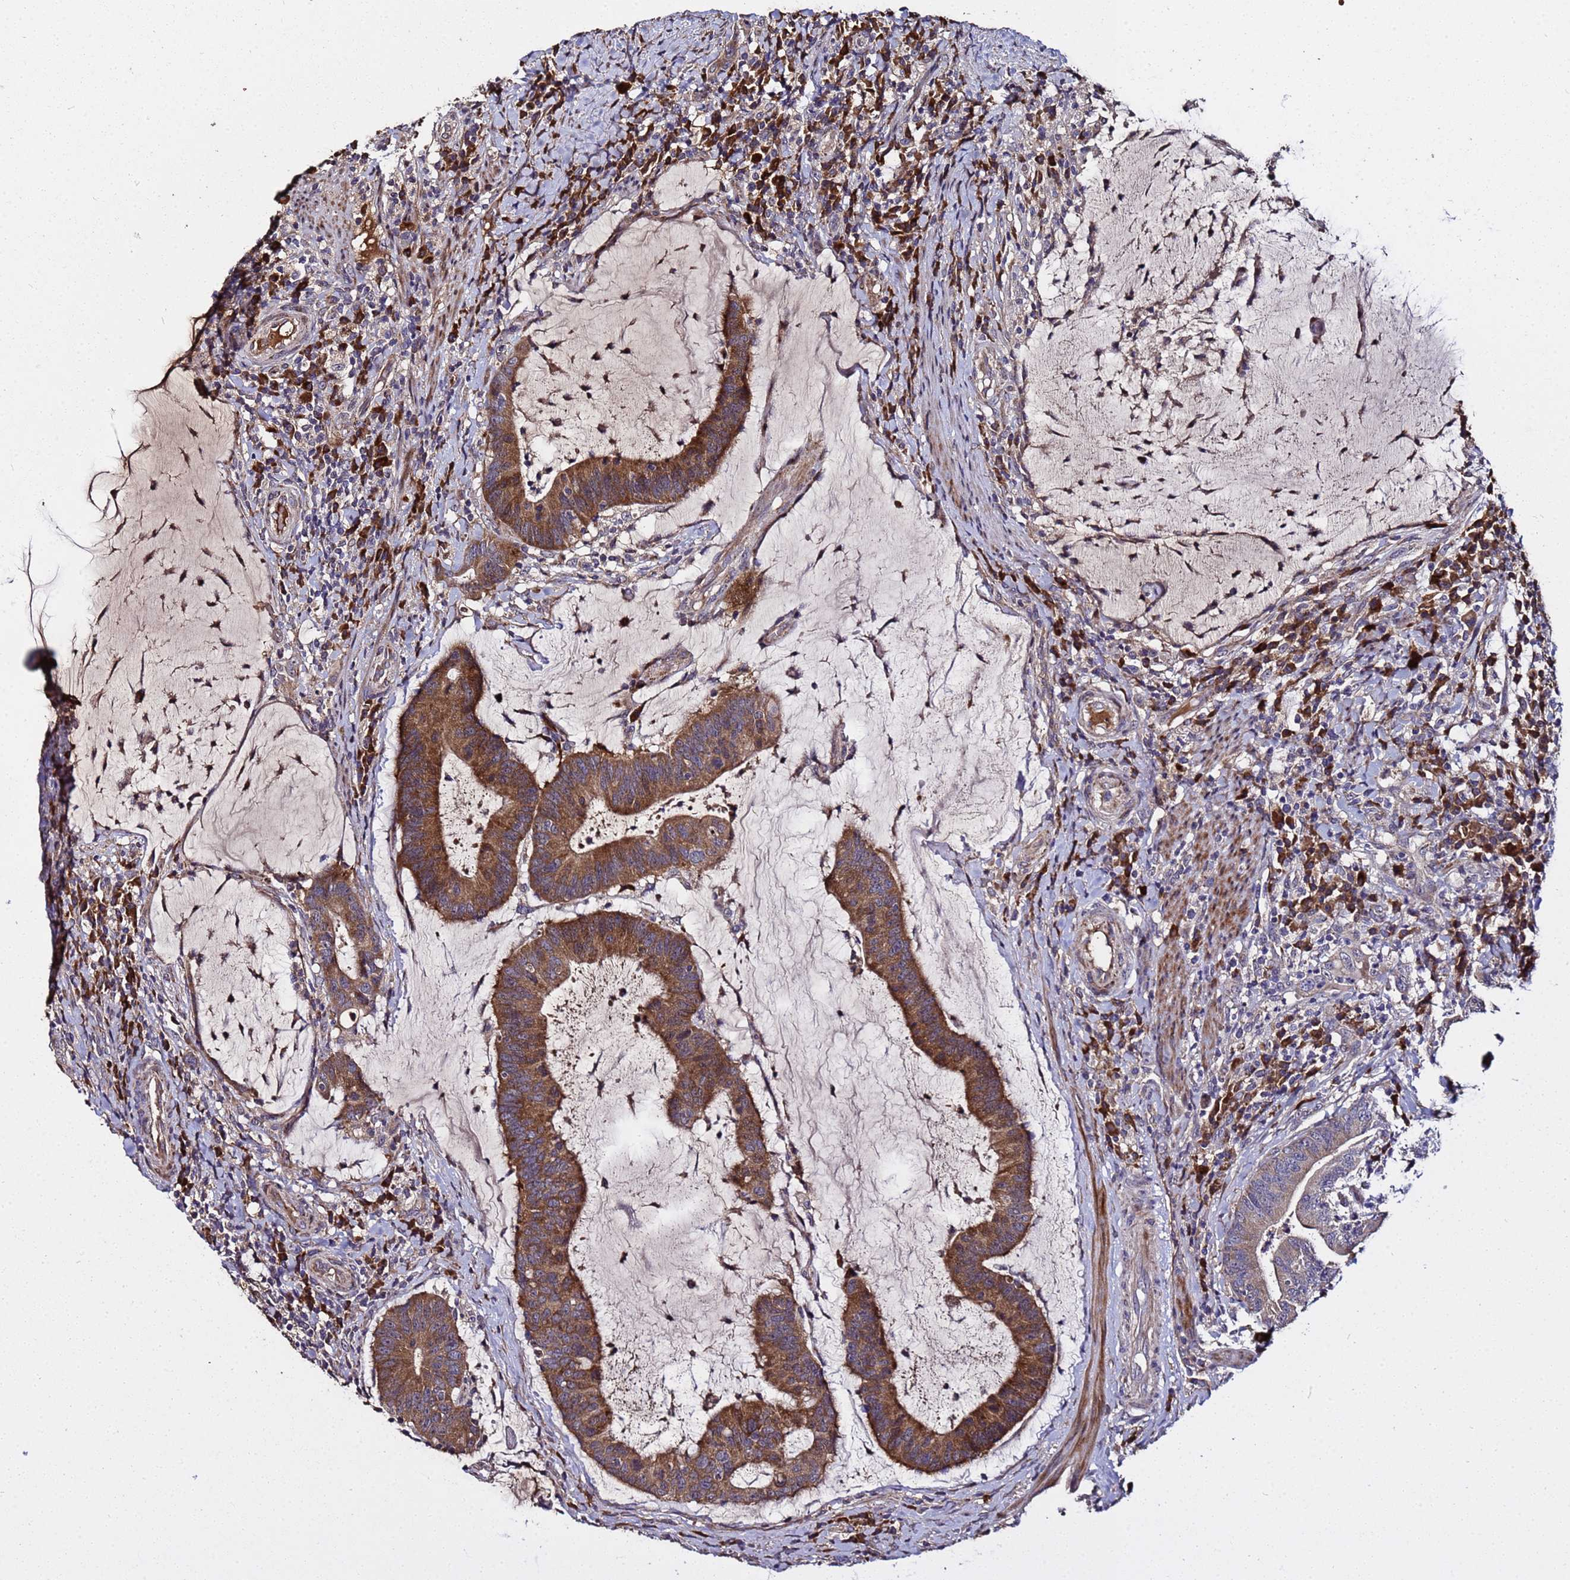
{"staining": {"intensity": "strong", "quantity": ">75%", "location": "cytoplasmic/membranous"}, "tissue": "colorectal cancer", "cell_type": "Tumor cells", "image_type": "cancer", "snomed": [{"axis": "morphology", "description": "Adenocarcinoma, NOS"}, {"axis": "topography", "description": "Colon"}], "caption": "About >75% of tumor cells in colorectal cancer (adenocarcinoma) reveal strong cytoplasmic/membranous protein staining as visualized by brown immunohistochemical staining.", "gene": "WNK4", "patient": {"sex": "female", "age": 66}}